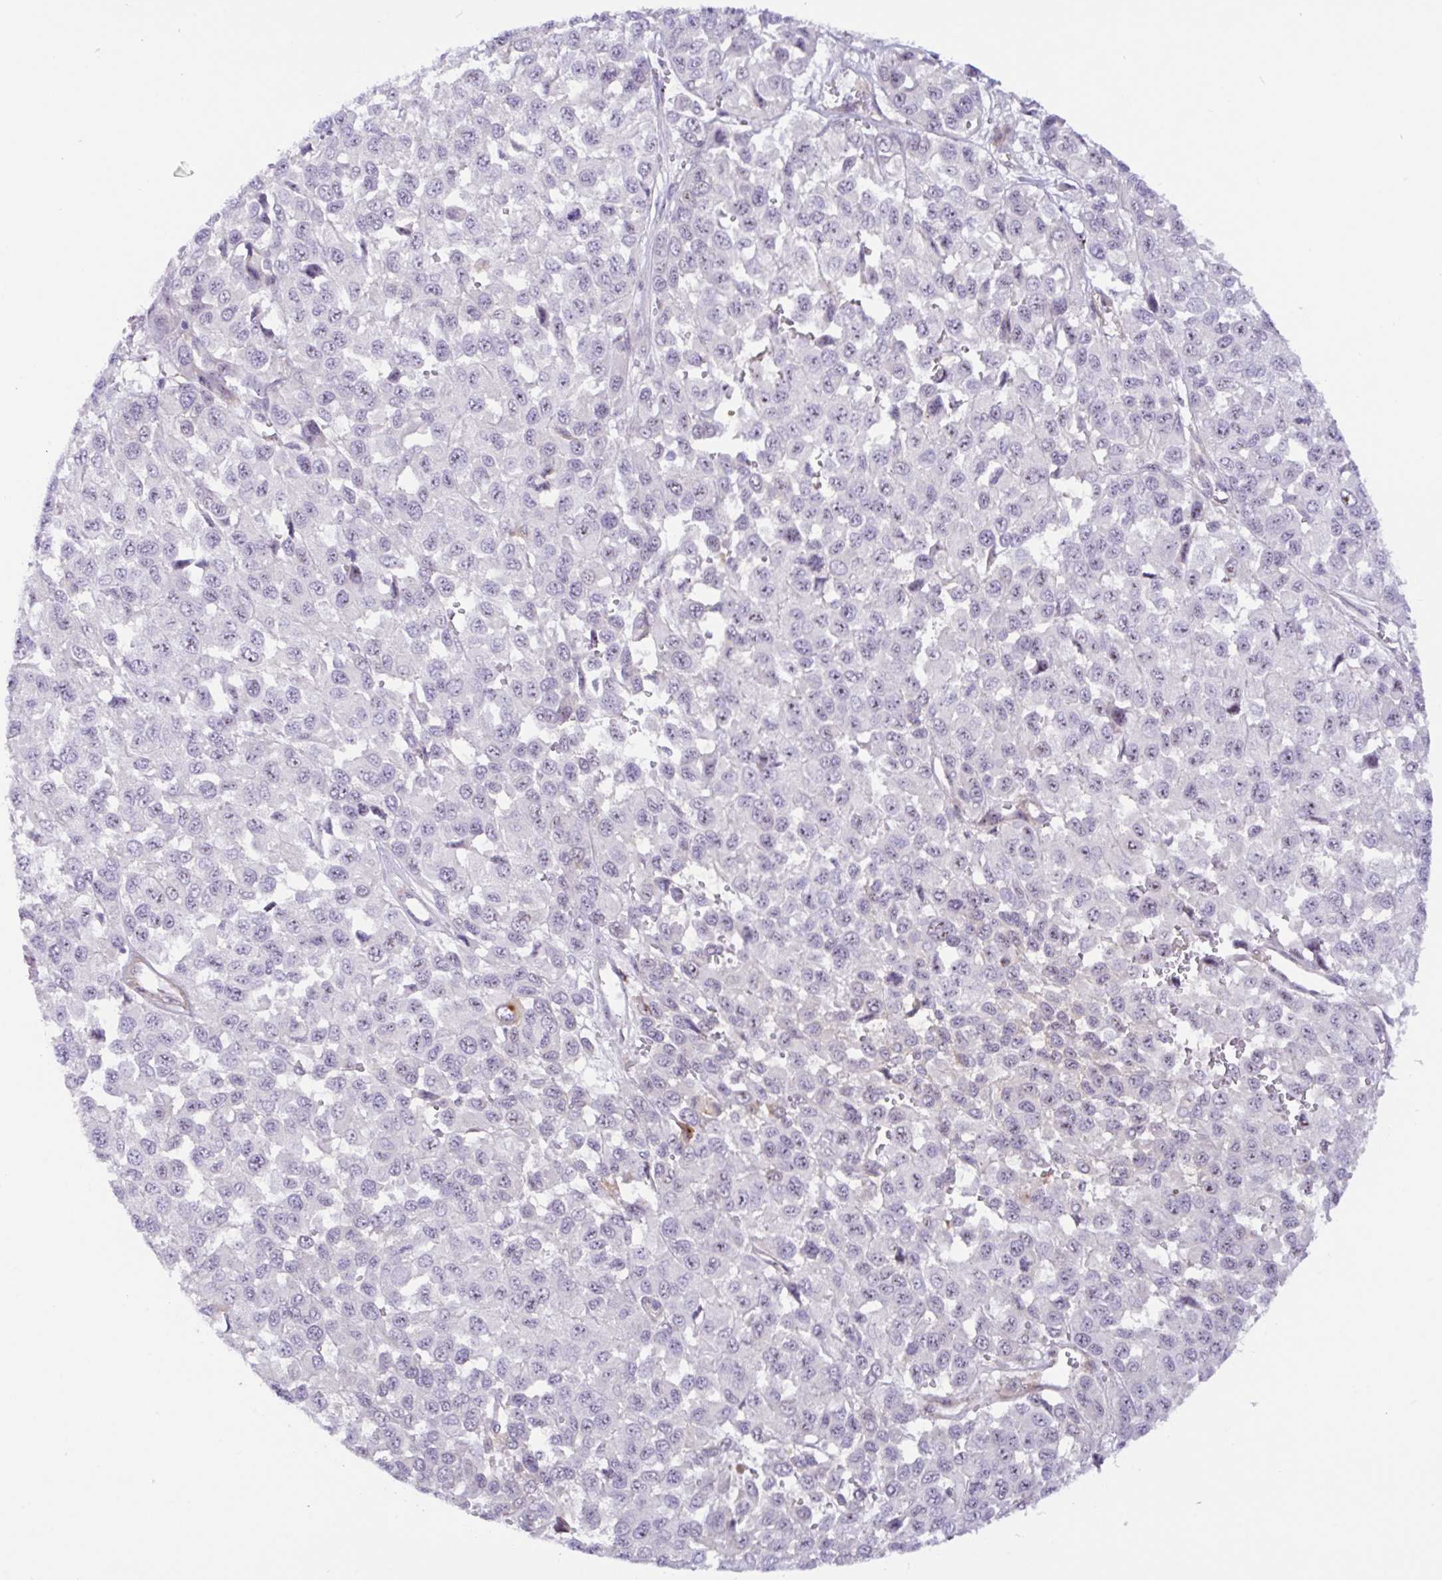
{"staining": {"intensity": "negative", "quantity": "none", "location": "none"}, "tissue": "melanoma", "cell_type": "Tumor cells", "image_type": "cancer", "snomed": [{"axis": "morphology", "description": "Malignant melanoma, NOS"}, {"axis": "topography", "description": "Skin"}], "caption": "A photomicrograph of malignant melanoma stained for a protein demonstrates no brown staining in tumor cells.", "gene": "MXRA8", "patient": {"sex": "male", "age": 62}}